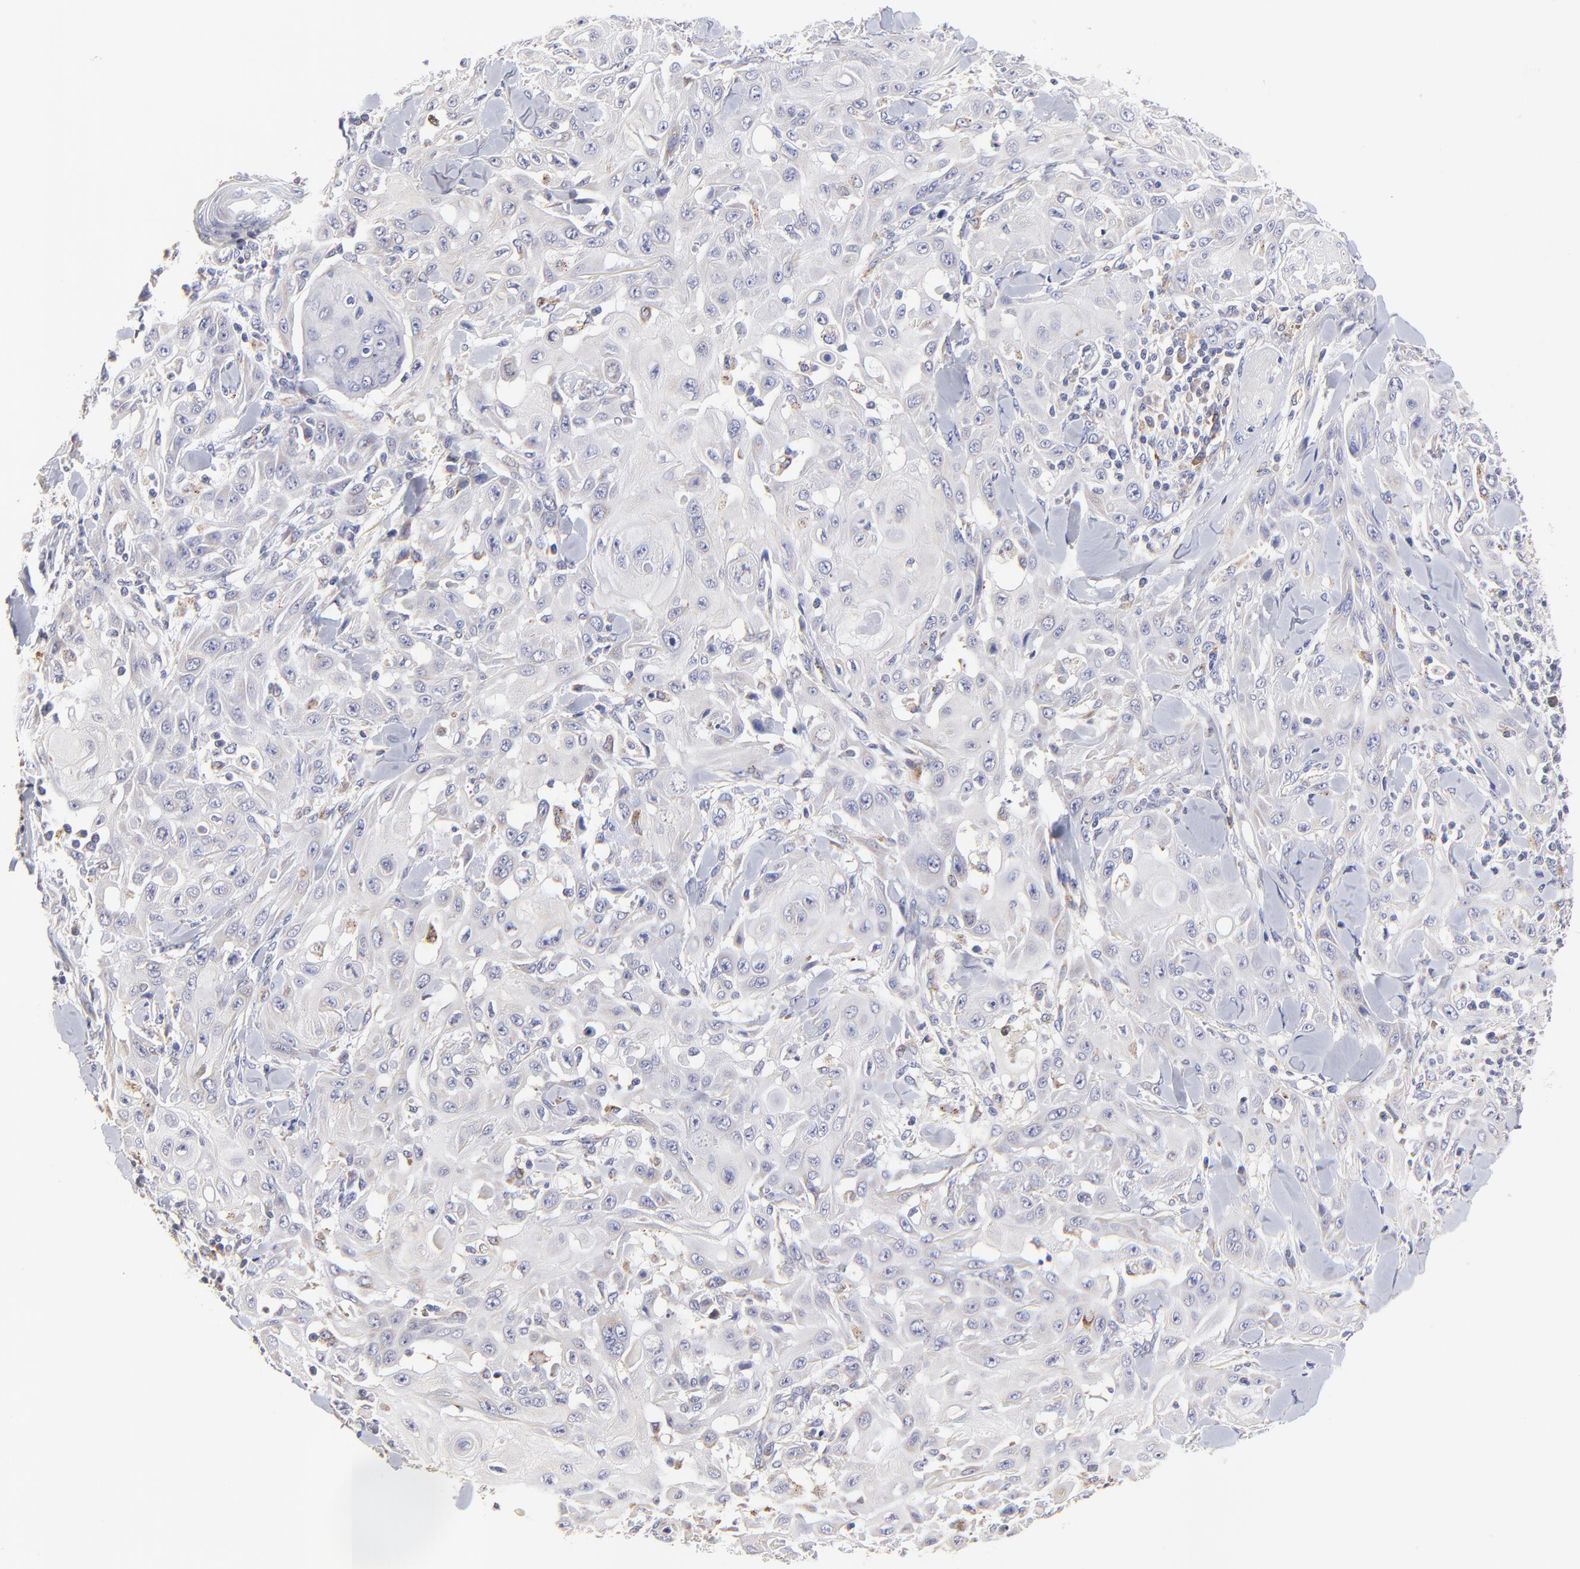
{"staining": {"intensity": "weak", "quantity": "<25%", "location": "cytoplasmic/membranous"}, "tissue": "skin cancer", "cell_type": "Tumor cells", "image_type": "cancer", "snomed": [{"axis": "morphology", "description": "Squamous cell carcinoma, NOS"}, {"axis": "topography", "description": "Skin"}], "caption": "This is an IHC micrograph of human skin cancer. There is no expression in tumor cells.", "gene": "GCSAM", "patient": {"sex": "male", "age": 24}}